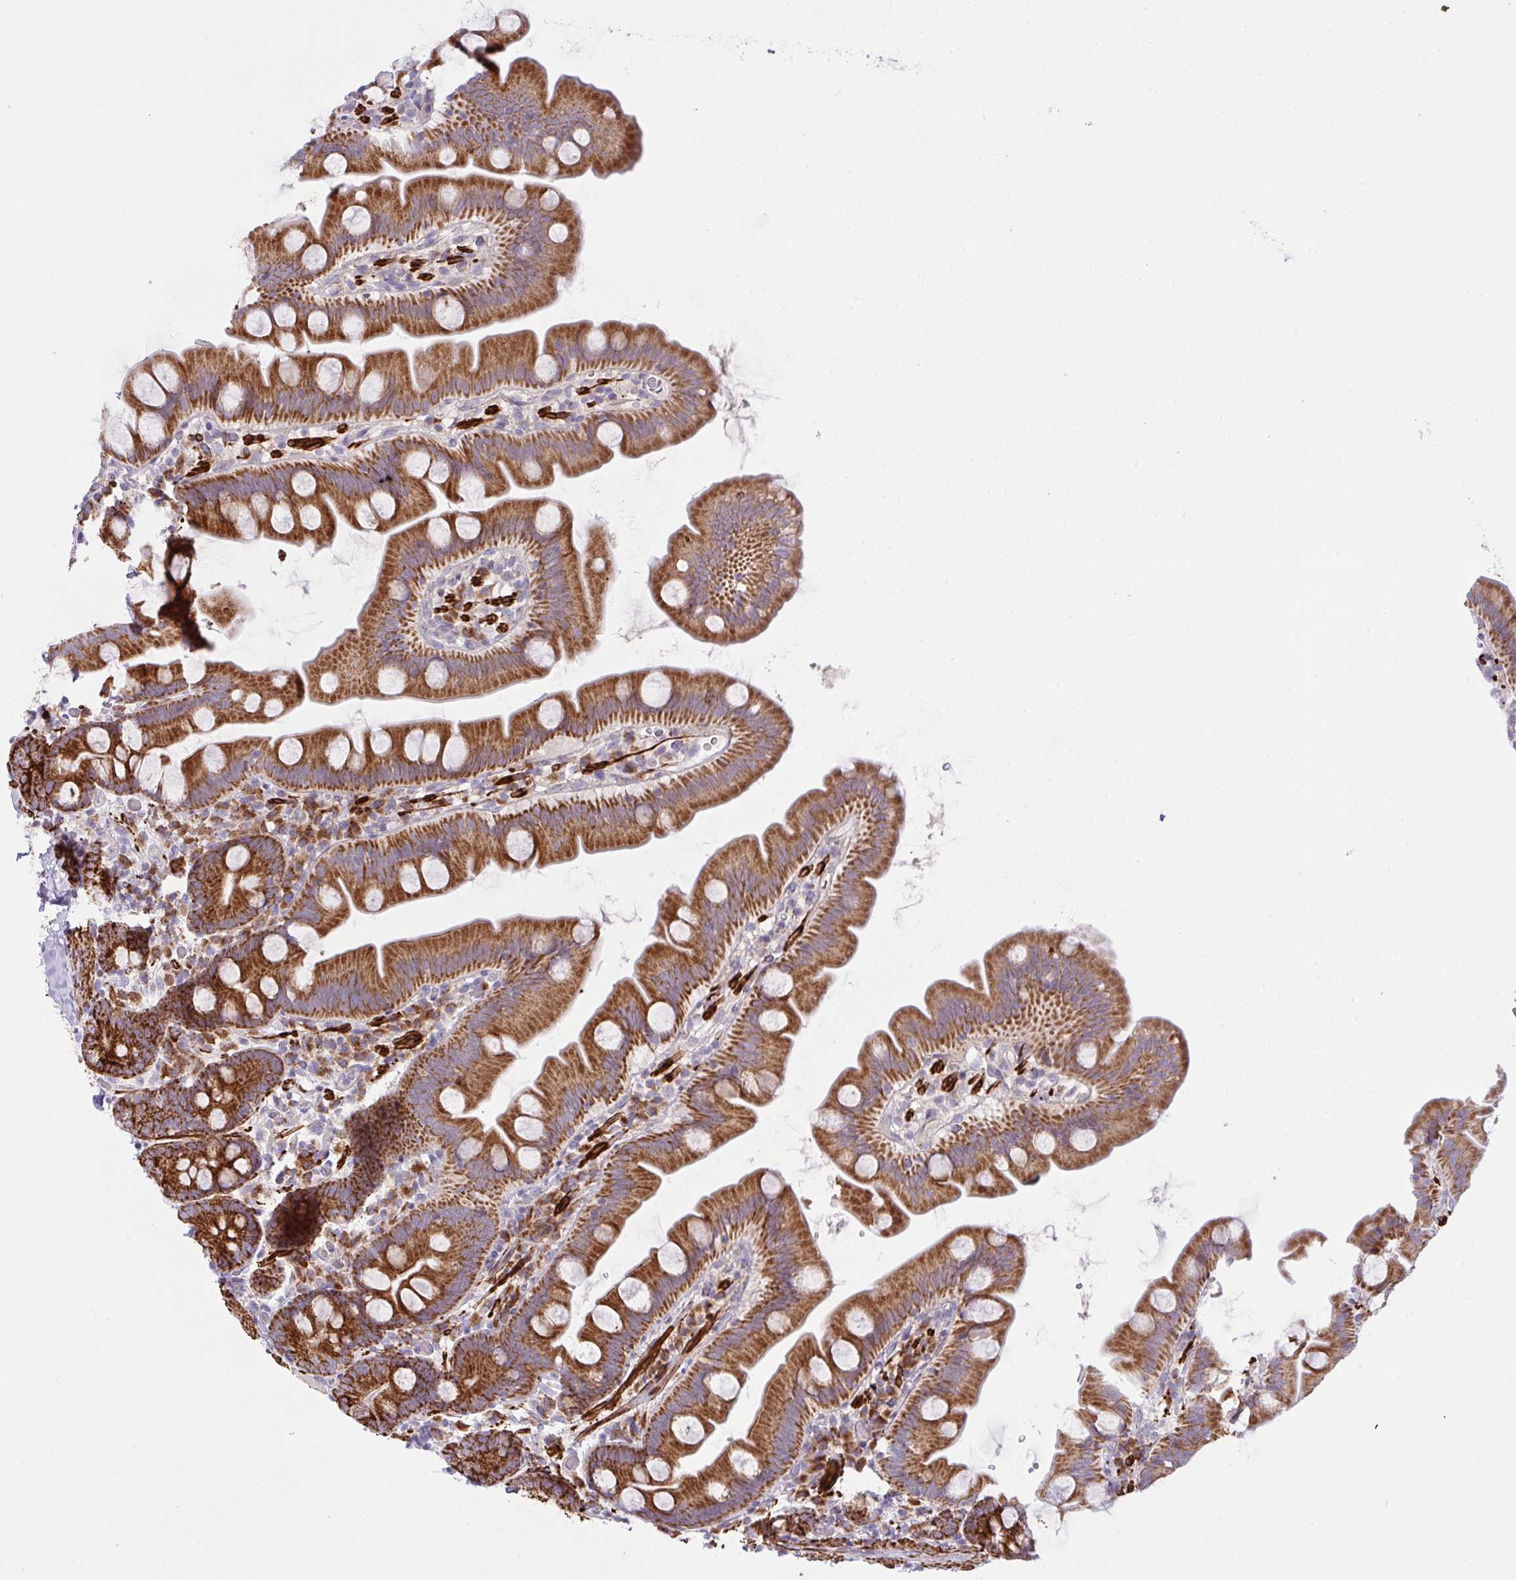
{"staining": {"intensity": "strong", "quantity": ">75%", "location": "cytoplasmic/membranous"}, "tissue": "small intestine", "cell_type": "Glandular cells", "image_type": "normal", "snomed": [{"axis": "morphology", "description": "Normal tissue, NOS"}, {"axis": "topography", "description": "Small intestine"}], "caption": "Immunohistochemical staining of benign human small intestine displays >75% levels of strong cytoplasmic/membranous protein staining in about >75% of glandular cells.", "gene": "CHDH", "patient": {"sex": "female", "age": 68}}